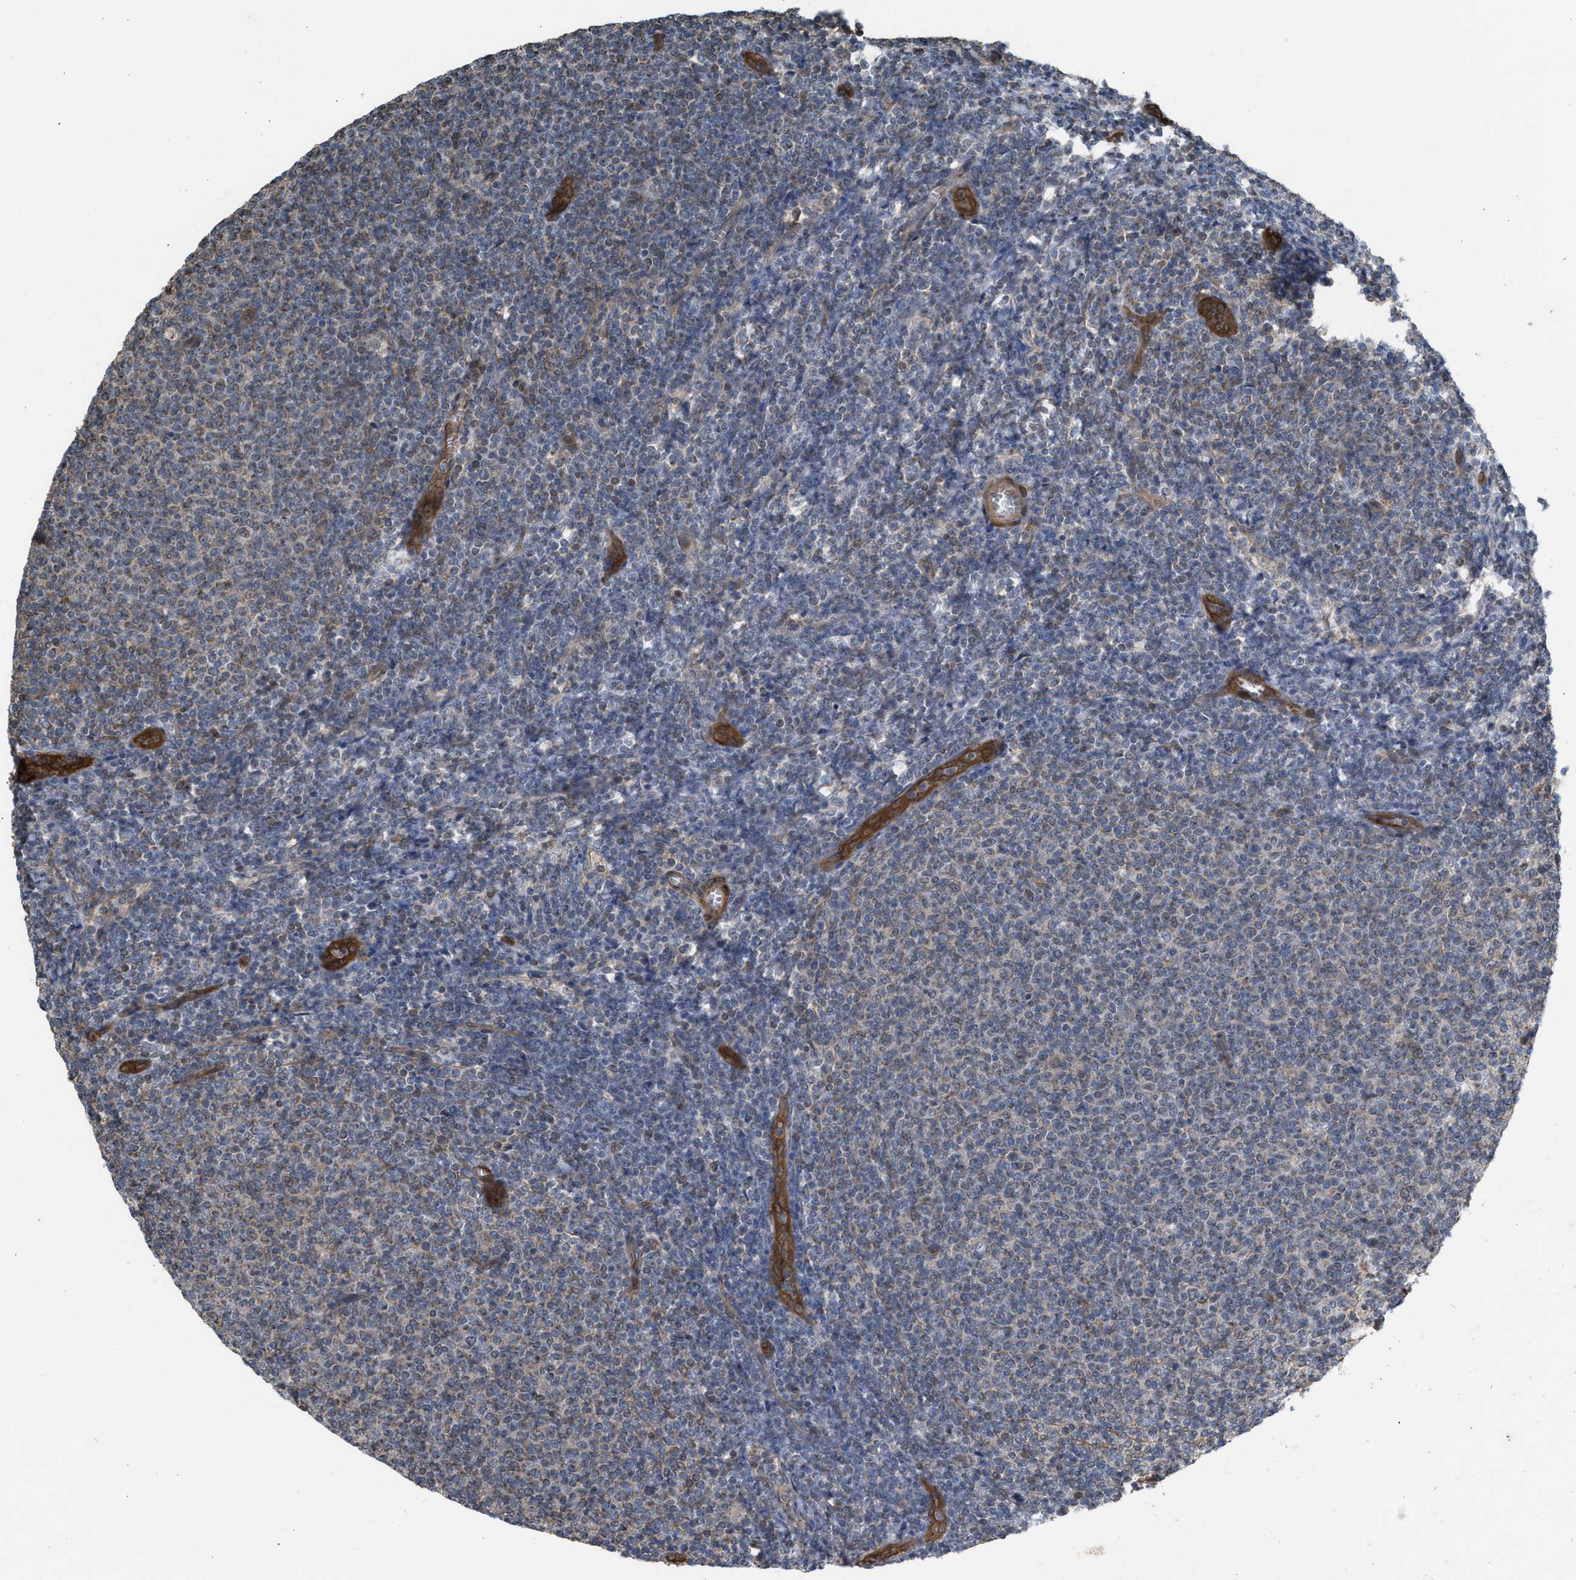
{"staining": {"intensity": "negative", "quantity": "none", "location": "none"}, "tissue": "lymphoma", "cell_type": "Tumor cells", "image_type": "cancer", "snomed": [{"axis": "morphology", "description": "Malignant lymphoma, non-Hodgkin's type, Low grade"}, {"axis": "topography", "description": "Lymph node"}], "caption": "This is an immunohistochemistry image of malignant lymphoma, non-Hodgkin's type (low-grade). There is no expression in tumor cells.", "gene": "BAG3", "patient": {"sex": "male", "age": 66}}